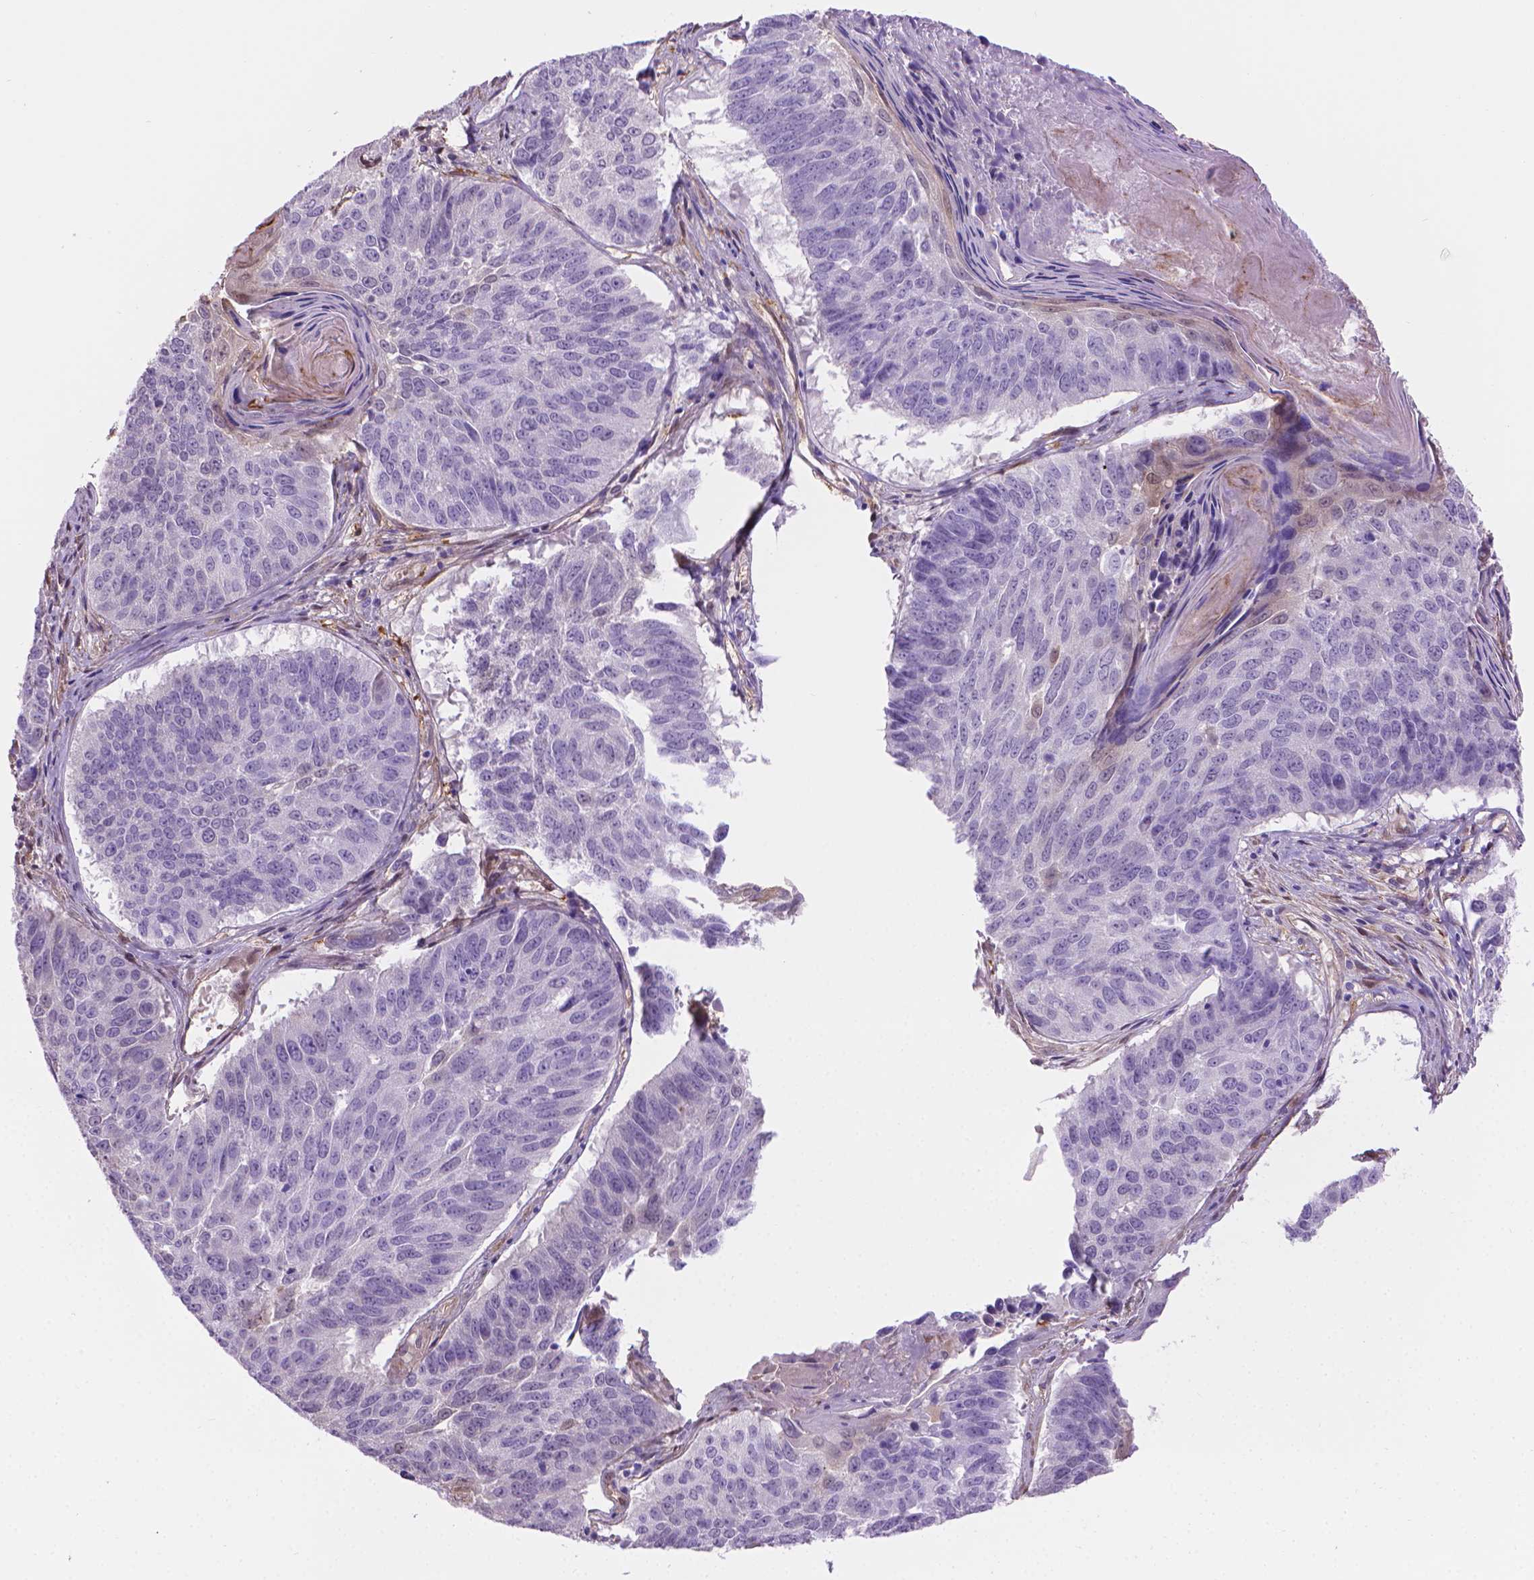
{"staining": {"intensity": "negative", "quantity": "none", "location": "none"}, "tissue": "lung cancer", "cell_type": "Tumor cells", "image_type": "cancer", "snomed": [{"axis": "morphology", "description": "Squamous cell carcinoma, NOS"}, {"axis": "topography", "description": "Lung"}], "caption": "Lung cancer was stained to show a protein in brown. There is no significant positivity in tumor cells.", "gene": "CLIC4", "patient": {"sex": "male", "age": 73}}